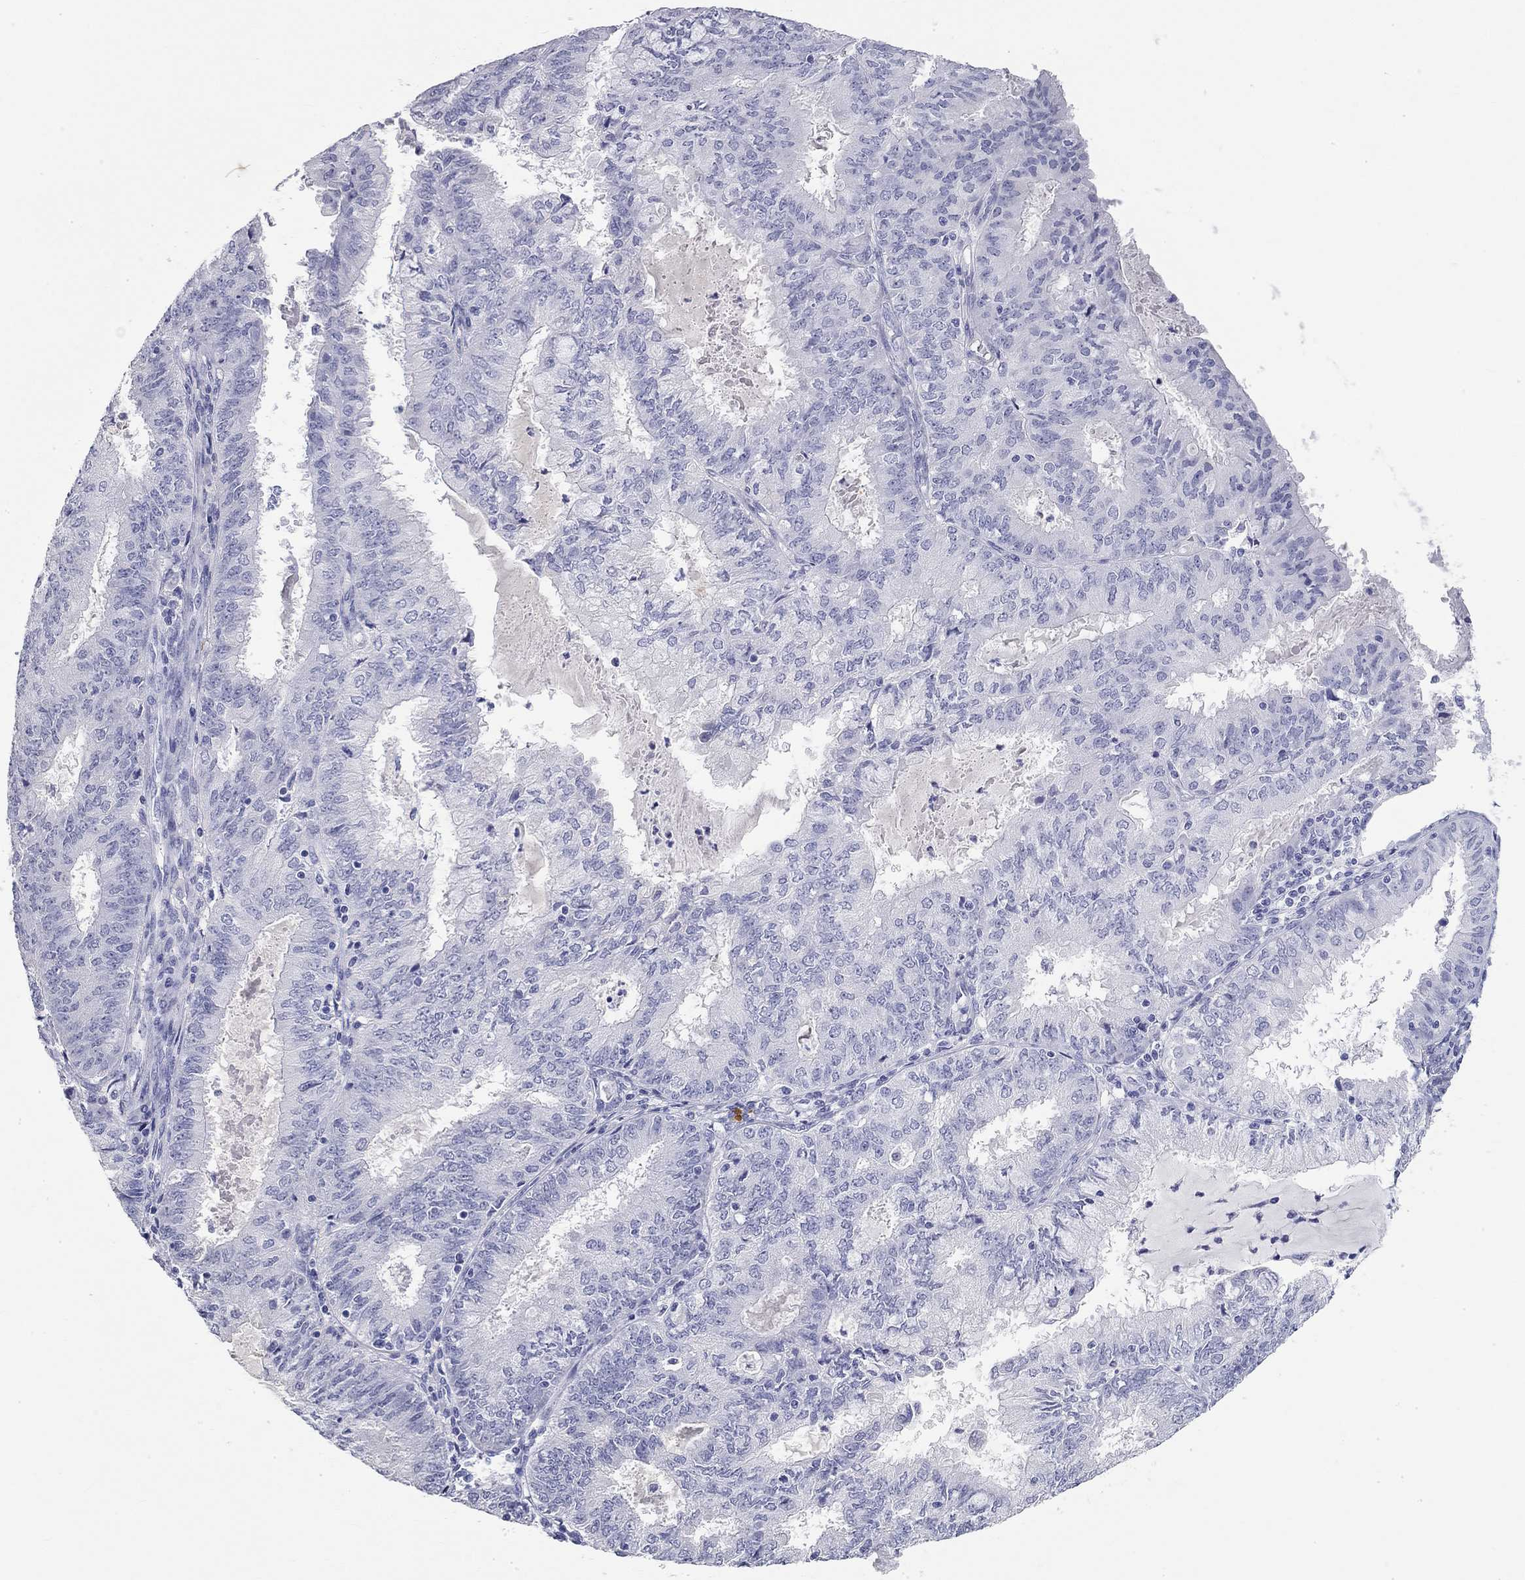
{"staining": {"intensity": "negative", "quantity": "none", "location": "none"}, "tissue": "endometrial cancer", "cell_type": "Tumor cells", "image_type": "cancer", "snomed": [{"axis": "morphology", "description": "Adenocarcinoma, NOS"}, {"axis": "topography", "description": "Endometrium"}], "caption": "This is an immunohistochemistry (IHC) photomicrograph of endometrial cancer (adenocarcinoma). There is no staining in tumor cells.", "gene": "PHOX2B", "patient": {"sex": "female", "age": 57}}